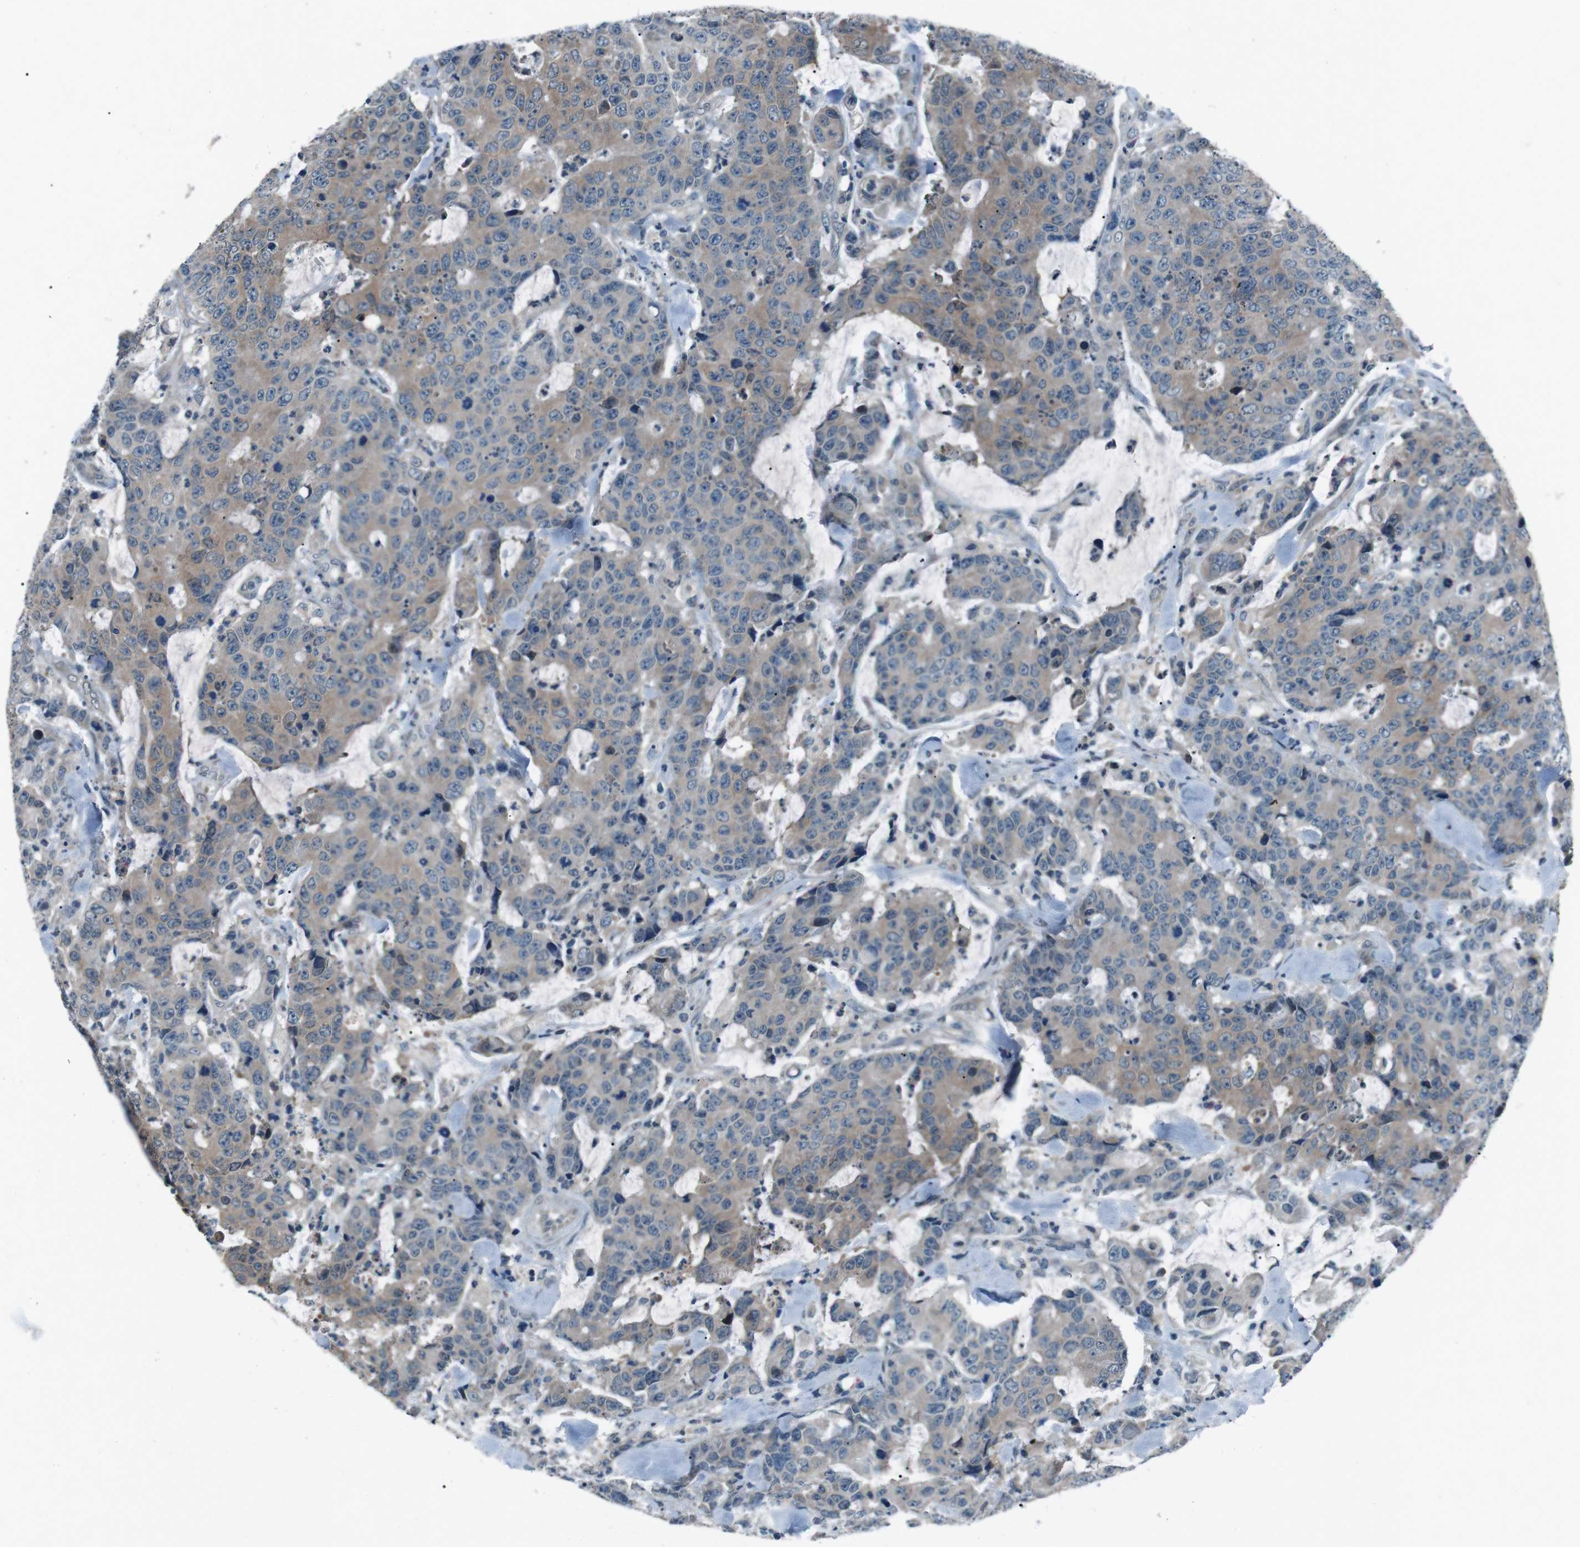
{"staining": {"intensity": "weak", "quantity": "25%-75%", "location": "cytoplasmic/membranous"}, "tissue": "colorectal cancer", "cell_type": "Tumor cells", "image_type": "cancer", "snomed": [{"axis": "morphology", "description": "Adenocarcinoma, NOS"}, {"axis": "topography", "description": "Colon"}], "caption": "Colorectal adenocarcinoma was stained to show a protein in brown. There is low levels of weak cytoplasmic/membranous staining in about 25%-75% of tumor cells.", "gene": "LRIG2", "patient": {"sex": "female", "age": 86}}